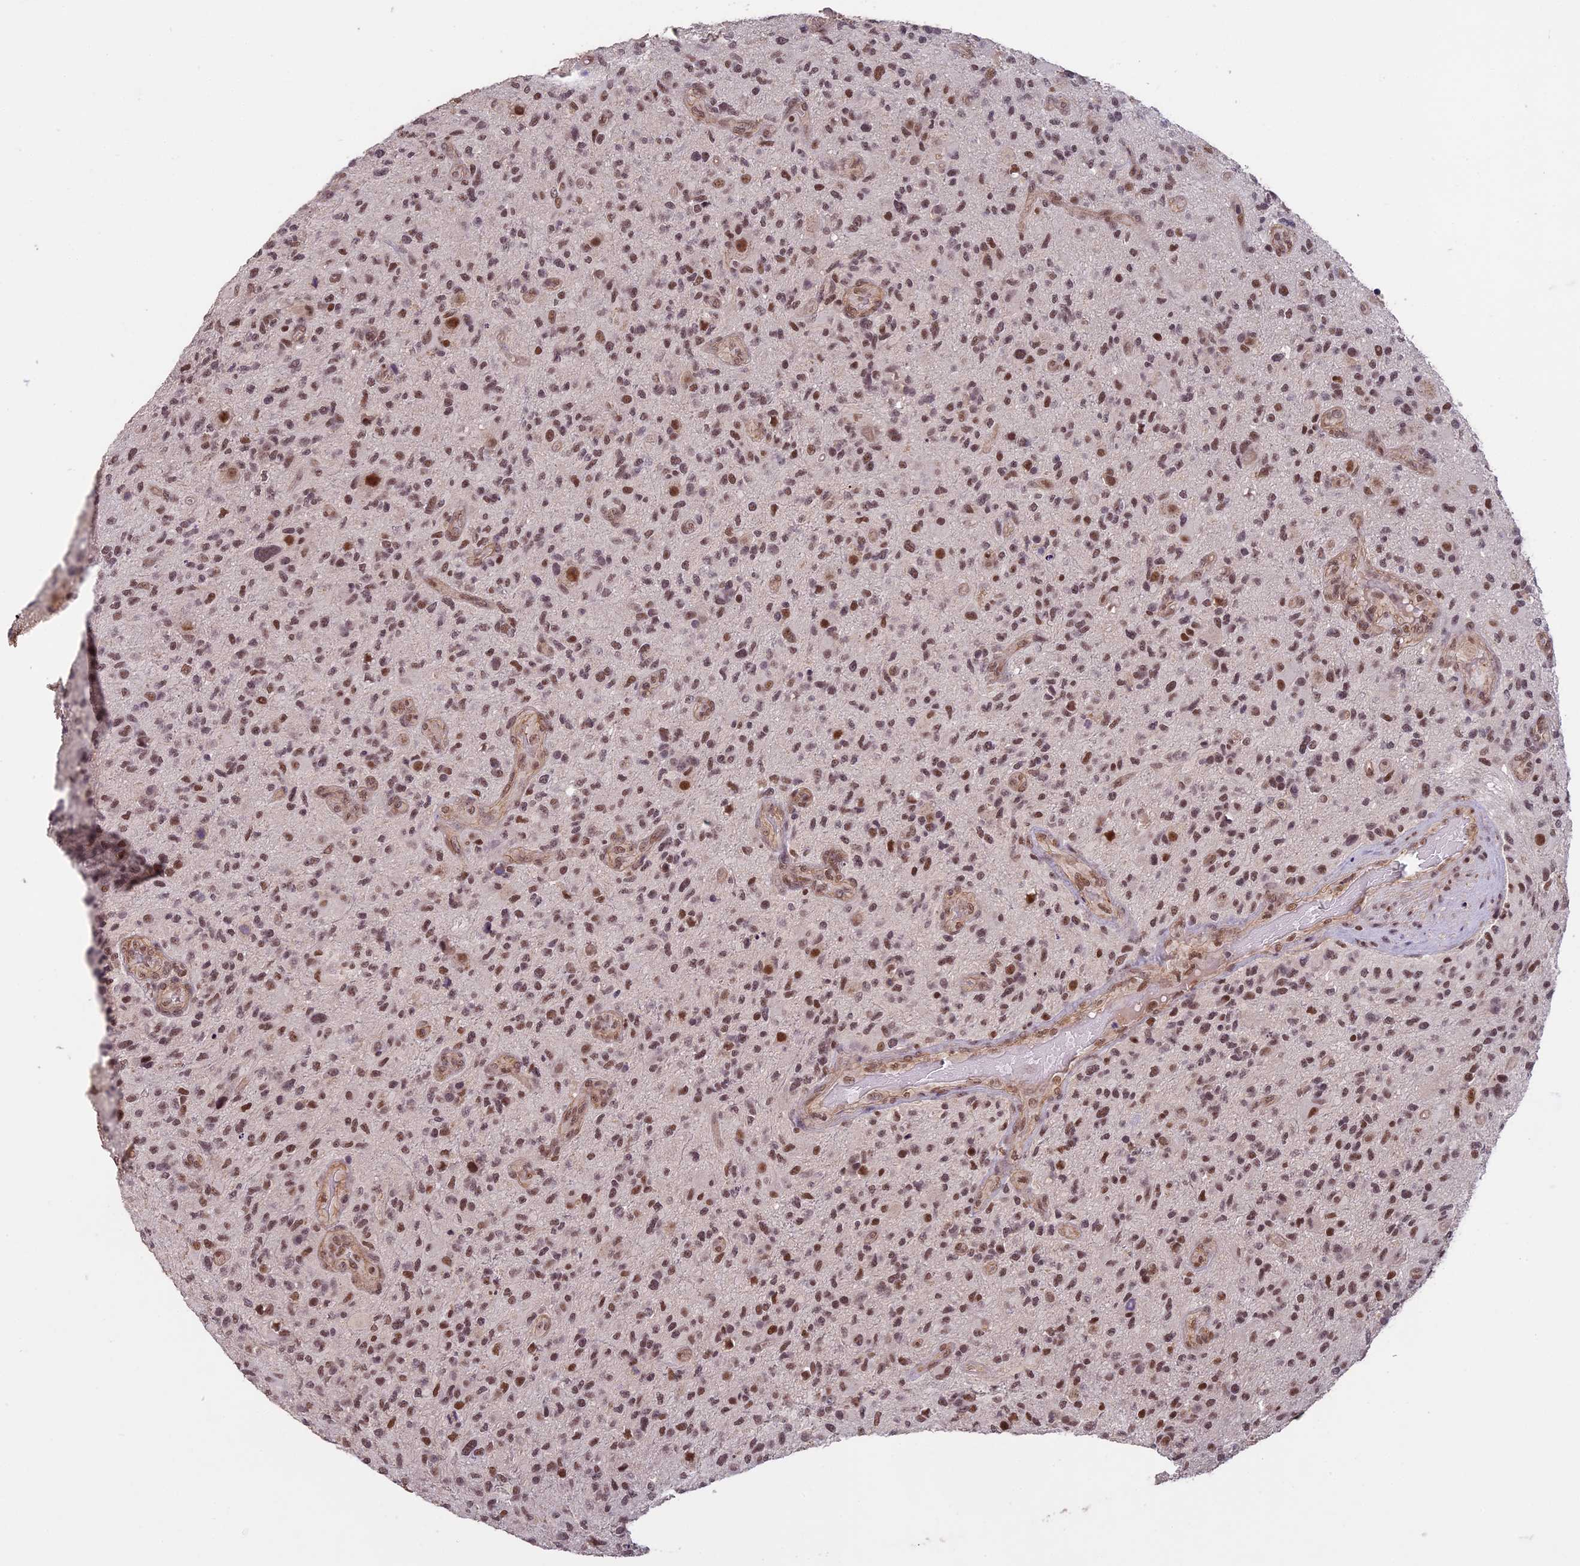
{"staining": {"intensity": "moderate", "quantity": ">75%", "location": "nuclear"}, "tissue": "glioma", "cell_type": "Tumor cells", "image_type": "cancer", "snomed": [{"axis": "morphology", "description": "Glioma, malignant, High grade"}, {"axis": "topography", "description": "Brain"}], "caption": "Moderate nuclear positivity for a protein is identified in about >75% of tumor cells of glioma using immunohistochemistry (IHC).", "gene": "MORF4L1", "patient": {"sex": "male", "age": 47}}